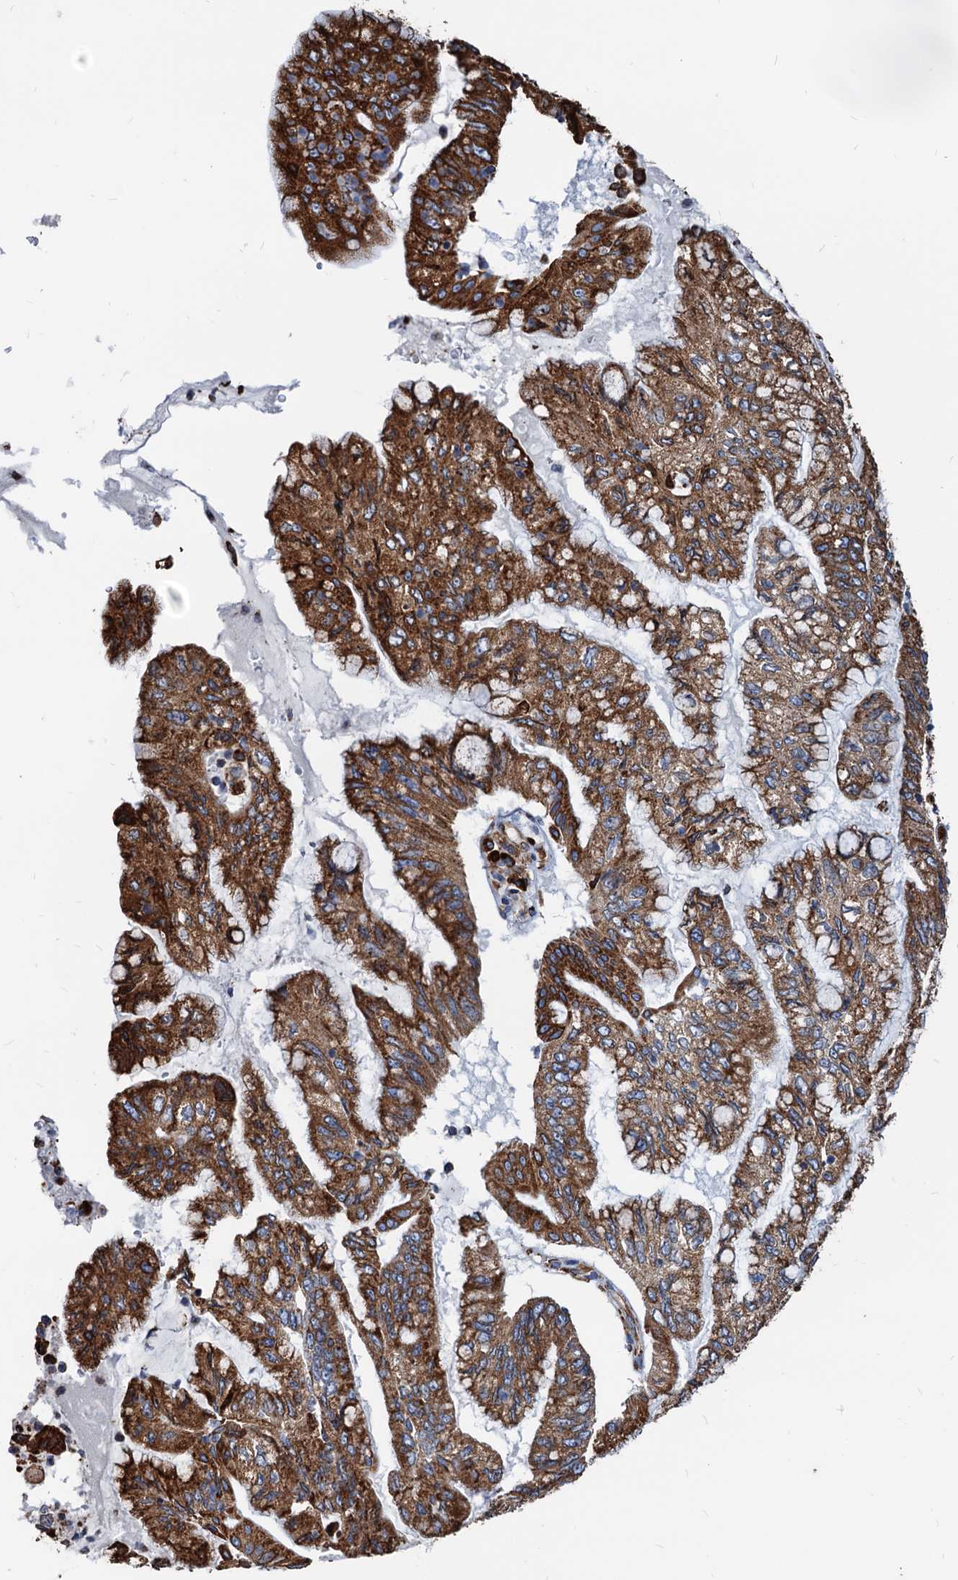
{"staining": {"intensity": "strong", "quantity": ">75%", "location": "cytoplasmic/membranous"}, "tissue": "pancreatic cancer", "cell_type": "Tumor cells", "image_type": "cancer", "snomed": [{"axis": "morphology", "description": "Adenocarcinoma, NOS"}, {"axis": "topography", "description": "Pancreas"}], "caption": "There is high levels of strong cytoplasmic/membranous positivity in tumor cells of pancreatic cancer (adenocarcinoma), as demonstrated by immunohistochemical staining (brown color).", "gene": "HSPA5", "patient": {"sex": "female", "age": 73}}